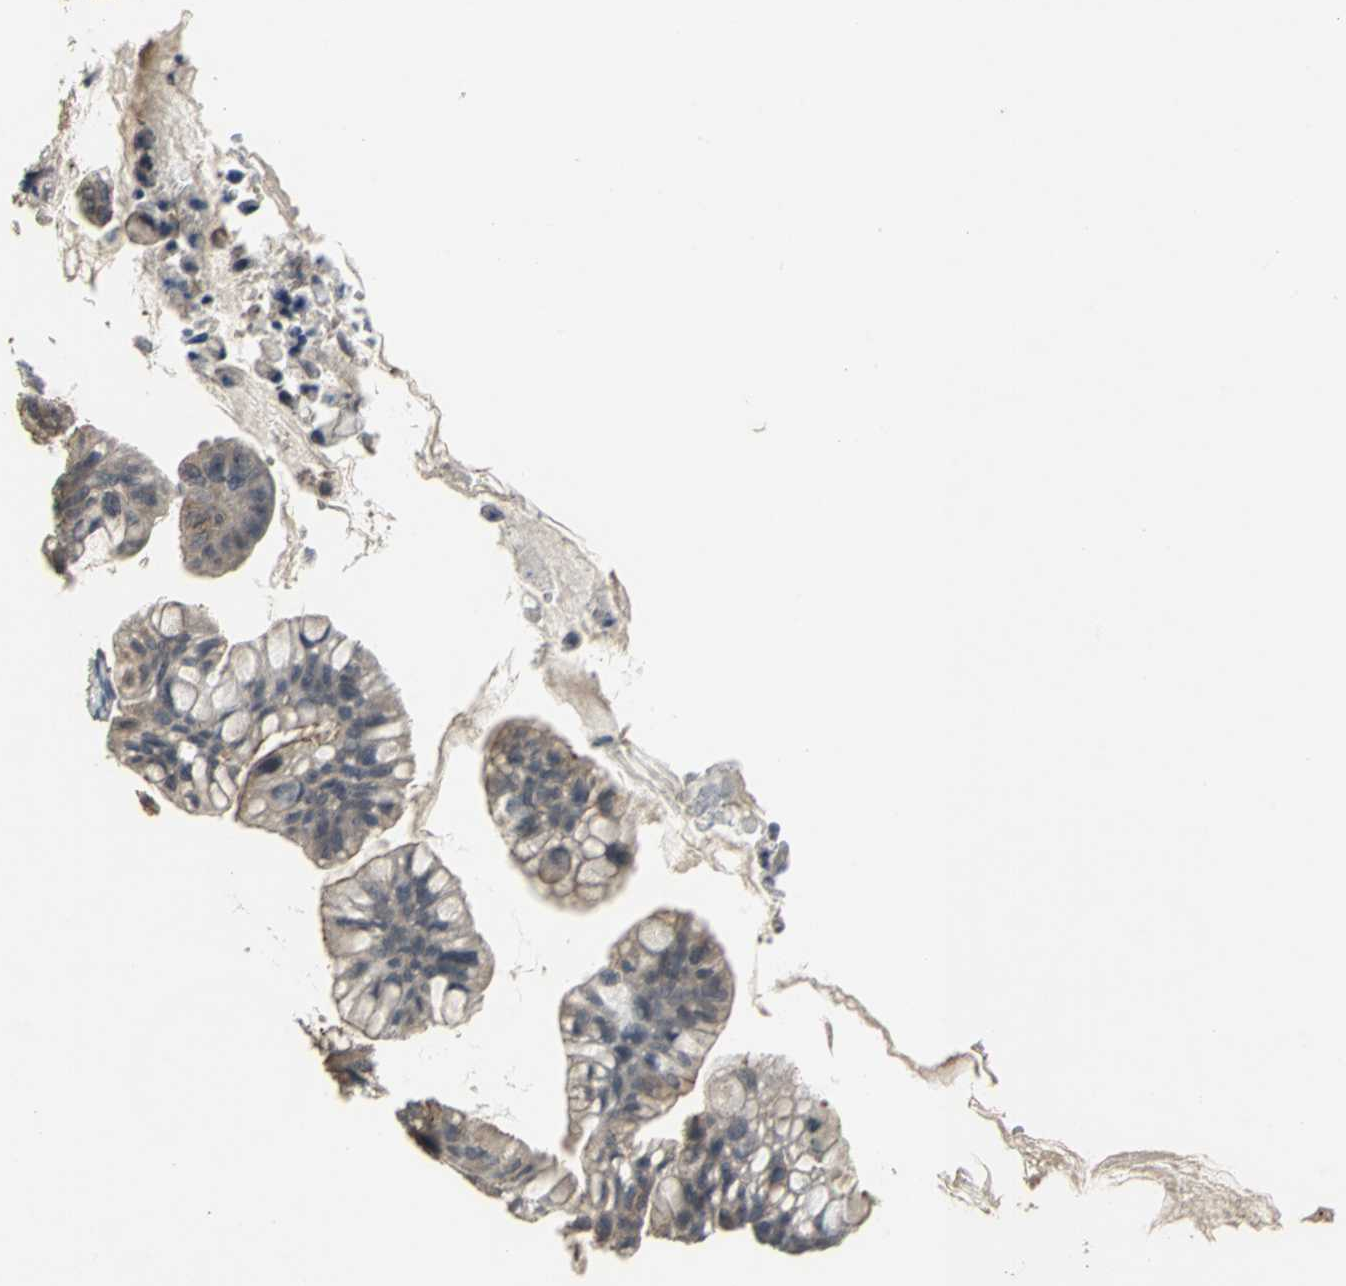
{"staining": {"intensity": "weak", "quantity": ">75%", "location": "cytoplasmic/membranous"}, "tissue": "ovarian cancer", "cell_type": "Tumor cells", "image_type": "cancer", "snomed": [{"axis": "morphology", "description": "Cystadenocarcinoma, mucinous, NOS"}, {"axis": "topography", "description": "Ovary"}], "caption": "Immunohistochemistry of ovarian mucinous cystadenocarcinoma exhibits low levels of weak cytoplasmic/membranous positivity in about >75% of tumor cells.", "gene": "KEAP1", "patient": {"sex": "female", "age": 36}}